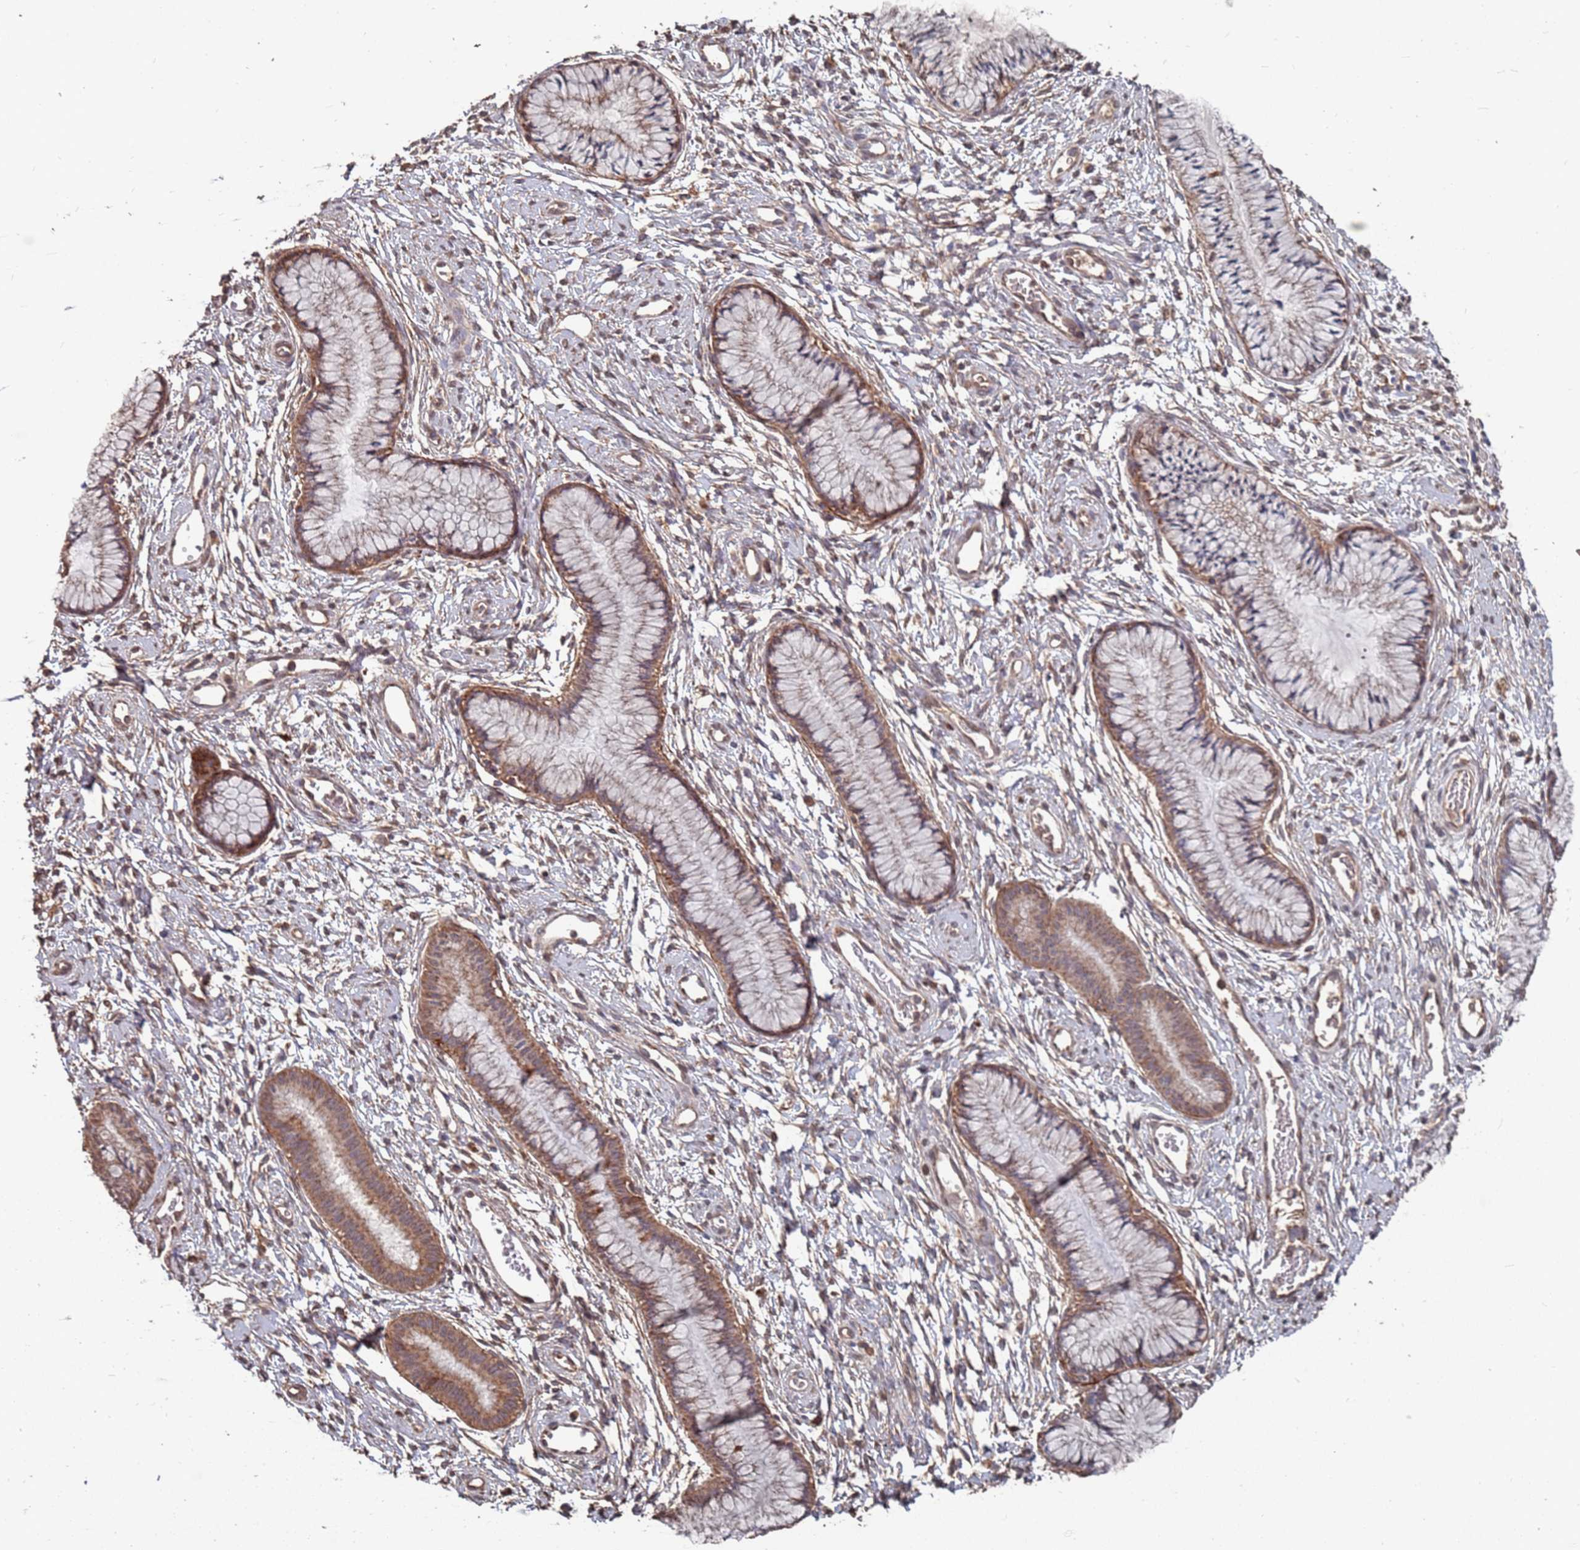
{"staining": {"intensity": "moderate", "quantity": ">75%", "location": "cytoplasmic/membranous"}, "tissue": "cervix", "cell_type": "Glandular cells", "image_type": "normal", "snomed": [{"axis": "morphology", "description": "Normal tissue, NOS"}, {"axis": "topography", "description": "Cervix"}], "caption": "Approximately >75% of glandular cells in unremarkable human cervix display moderate cytoplasmic/membranous protein positivity as visualized by brown immunohistochemical staining.", "gene": "PRORP", "patient": {"sex": "female", "age": 42}}